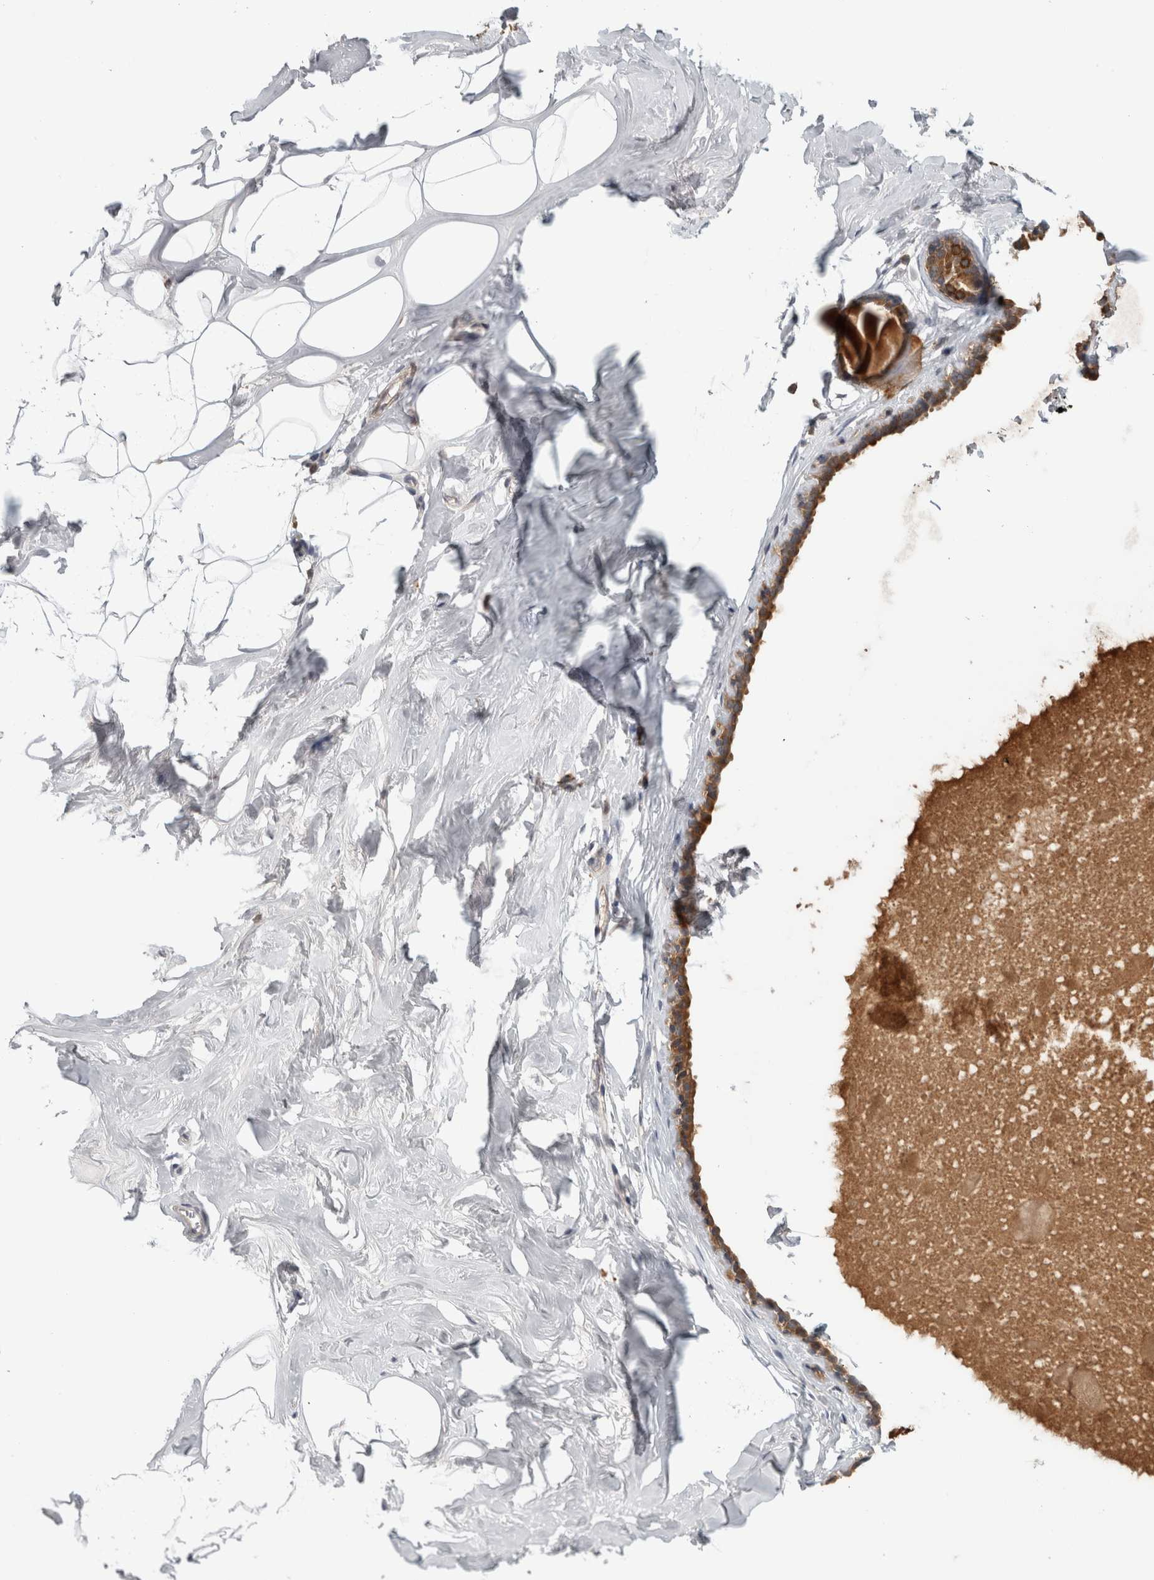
{"staining": {"intensity": "negative", "quantity": "none", "location": "none"}, "tissue": "adipose tissue", "cell_type": "Adipocytes", "image_type": "normal", "snomed": [{"axis": "morphology", "description": "Normal tissue, NOS"}, {"axis": "morphology", "description": "Fibrosis, NOS"}, {"axis": "topography", "description": "Breast"}, {"axis": "topography", "description": "Adipose tissue"}], "caption": "This is a micrograph of immunohistochemistry staining of unremarkable adipose tissue, which shows no staining in adipocytes.", "gene": "ADGRL3", "patient": {"sex": "female", "age": 39}}